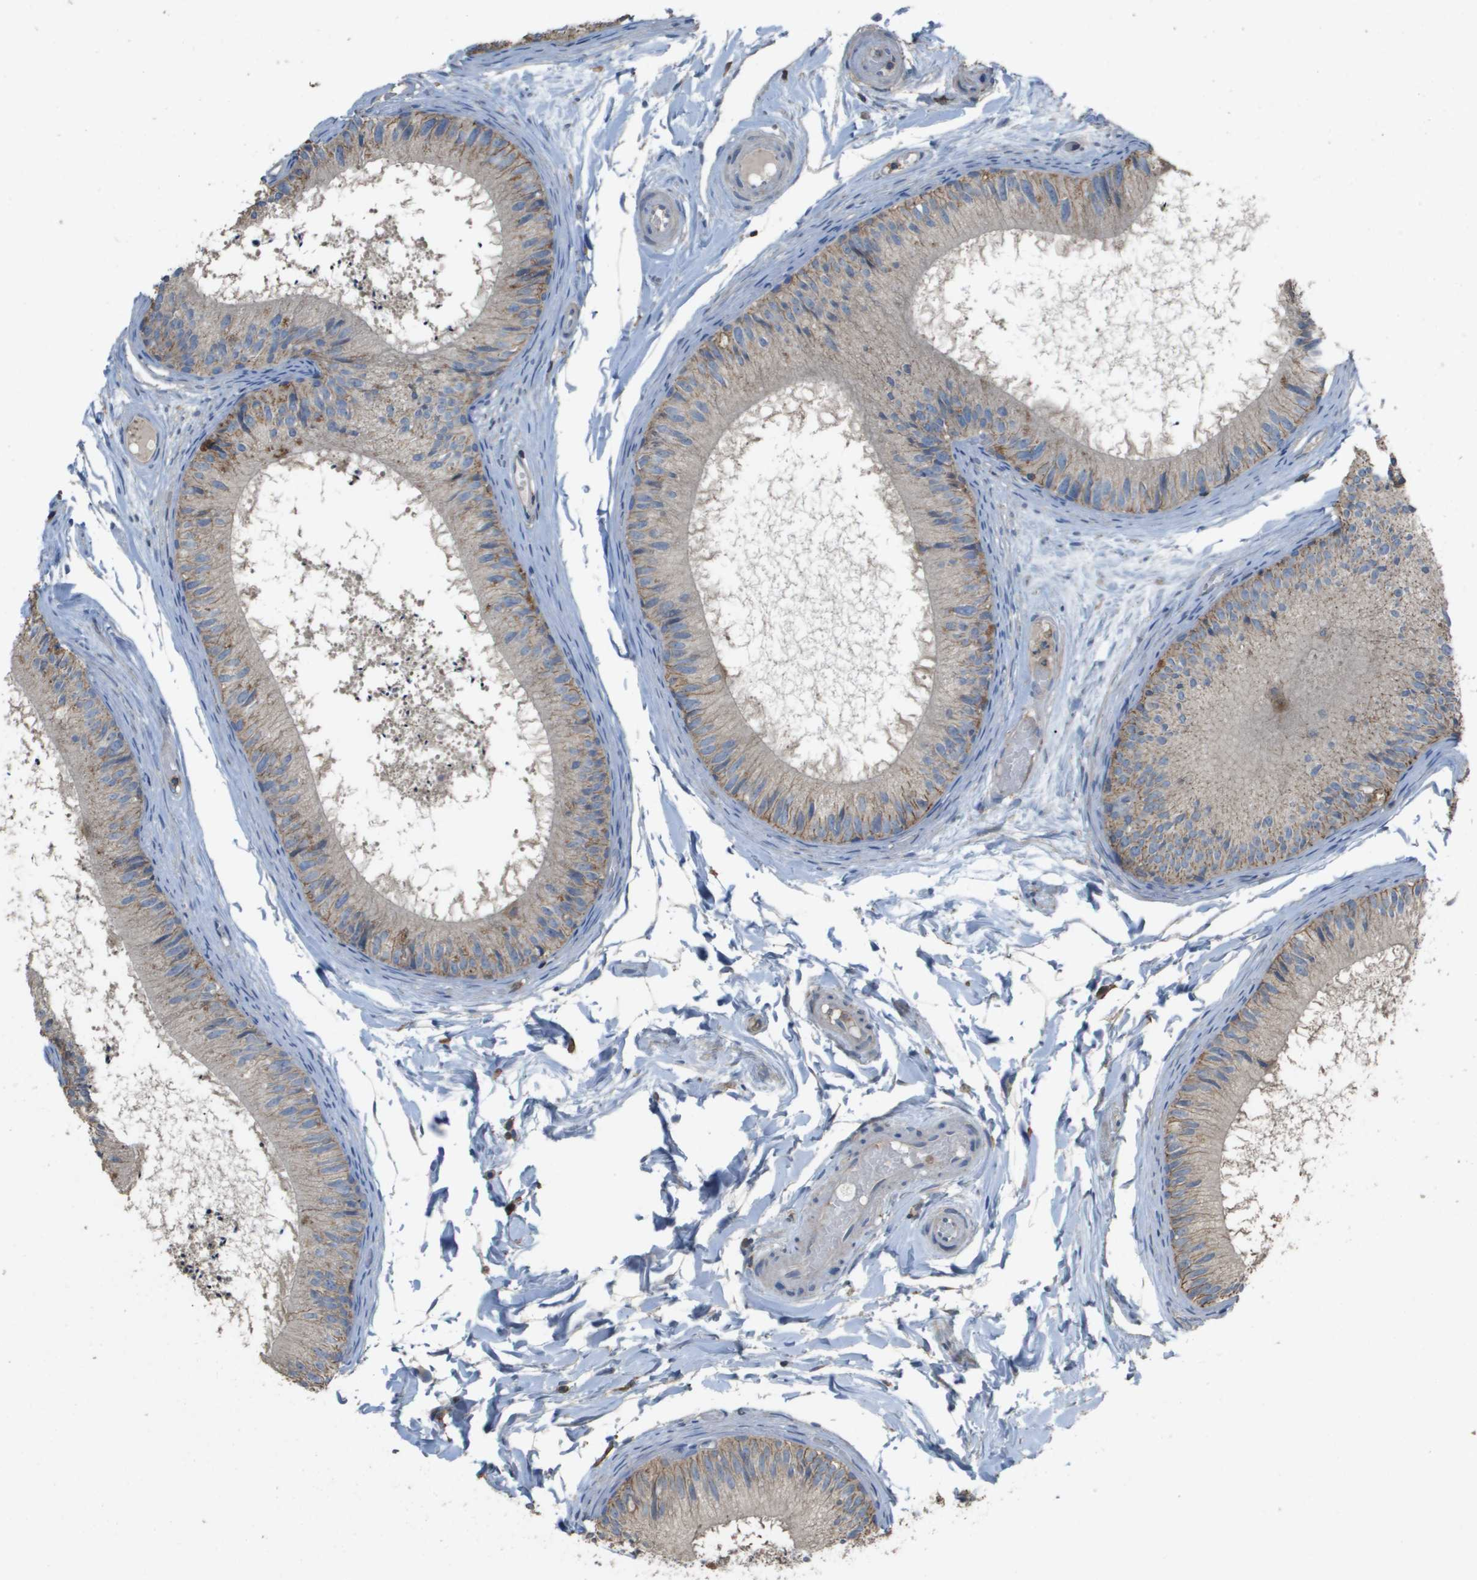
{"staining": {"intensity": "weak", "quantity": "<25%", "location": "cytoplasmic/membranous"}, "tissue": "epididymis", "cell_type": "Glandular cells", "image_type": "normal", "snomed": [{"axis": "morphology", "description": "Normal tissue, NOS"}, {"axis": "topography", "description": "Epididymis"}], "caption": "A histopathology image of epididymis stained for a protein displays no brown staining in glandular cells.", "gene": "CLCA4", "patient": {"sex": "male", "age": 46}}